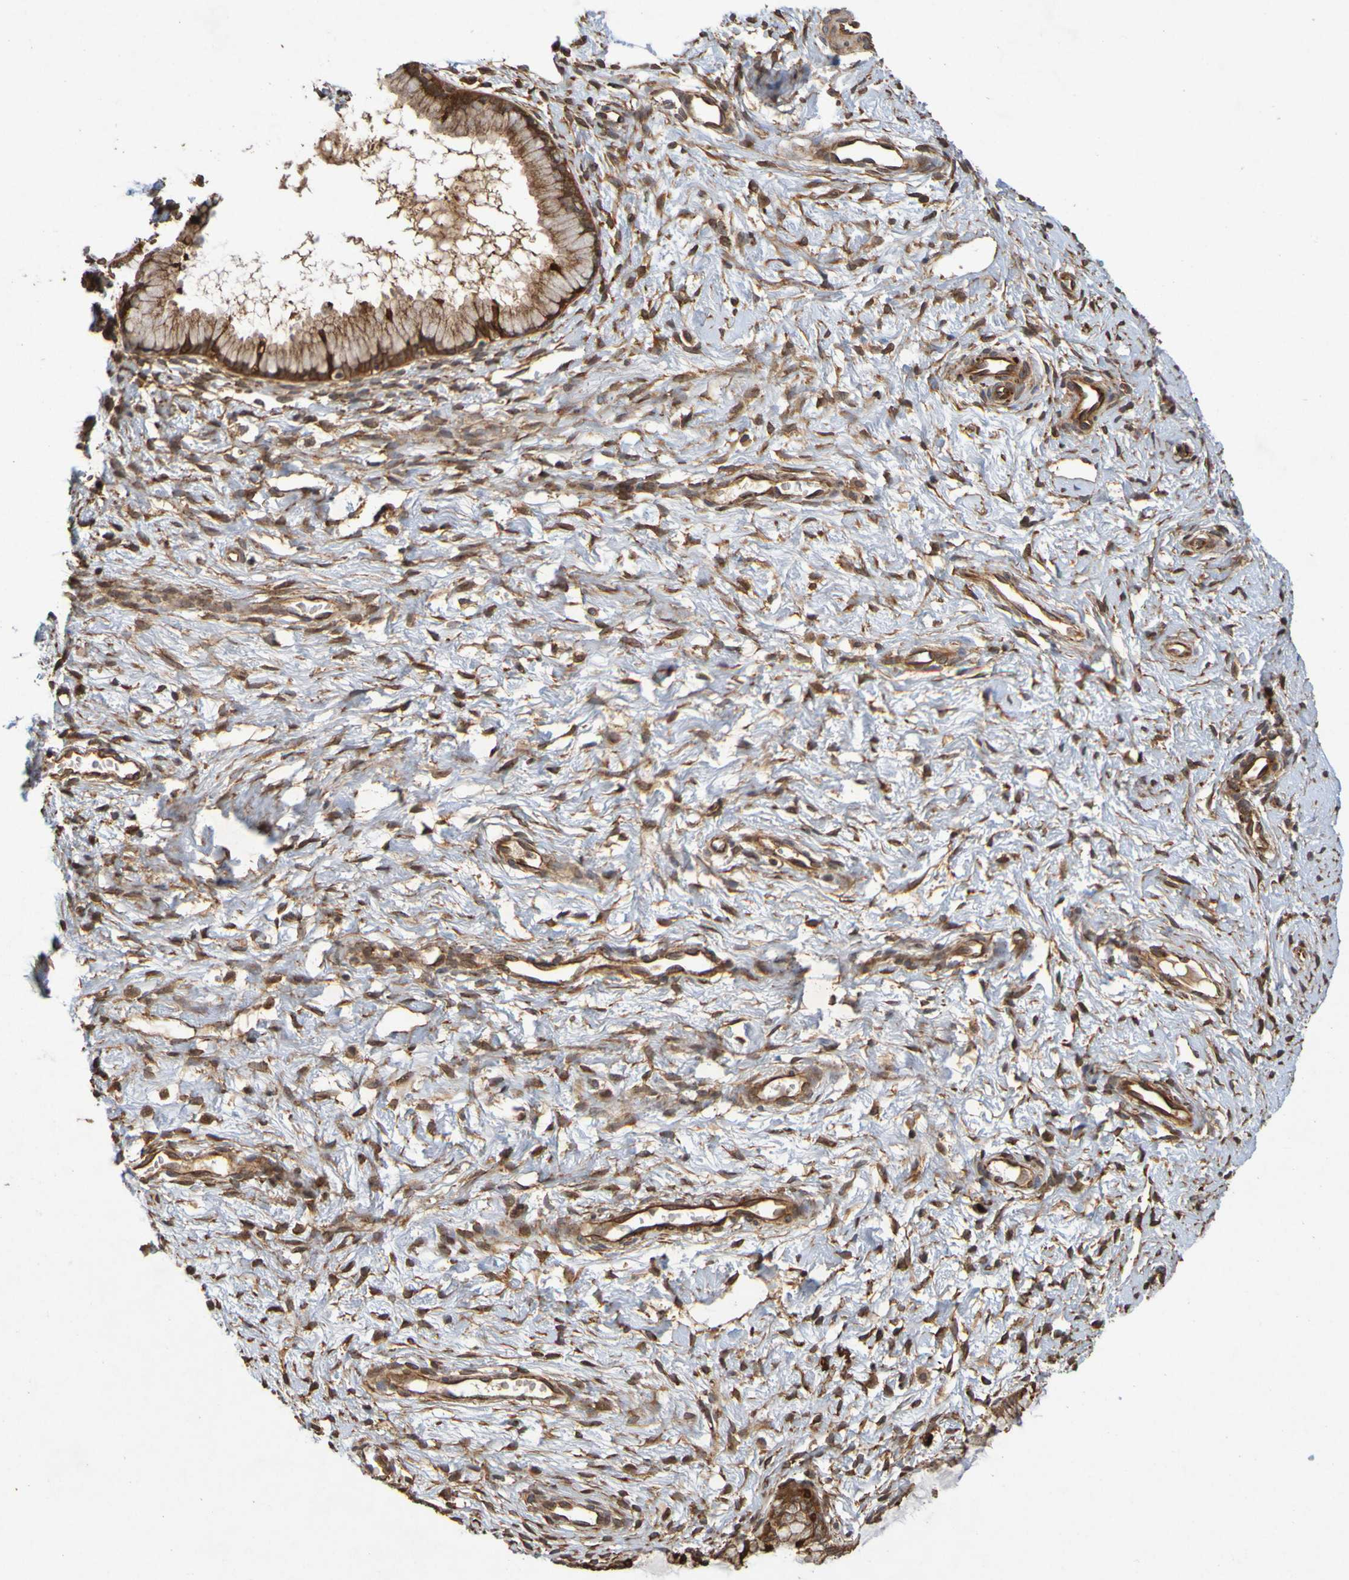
{"staining": {"intensity": "strong", "quantity": ">75%", "location": "cytoplasmic/membranous"}, "tissue": "cervix", "cell_type": "Glandular cells", "image_type": "normal", "snomed": [{"axis": "morphology", "description": "Normal tissue, NOS"}, {"axis": "topography", "description": "Cervix"}], "caption": "Immunohistochemical staining of unremarkable cervix reveals strong cytoplasmic/membranous protein positivity in approximately >75% of glandular cells.", "gene": "OCRL", "patient": {"sex": "female", "age": 65}}